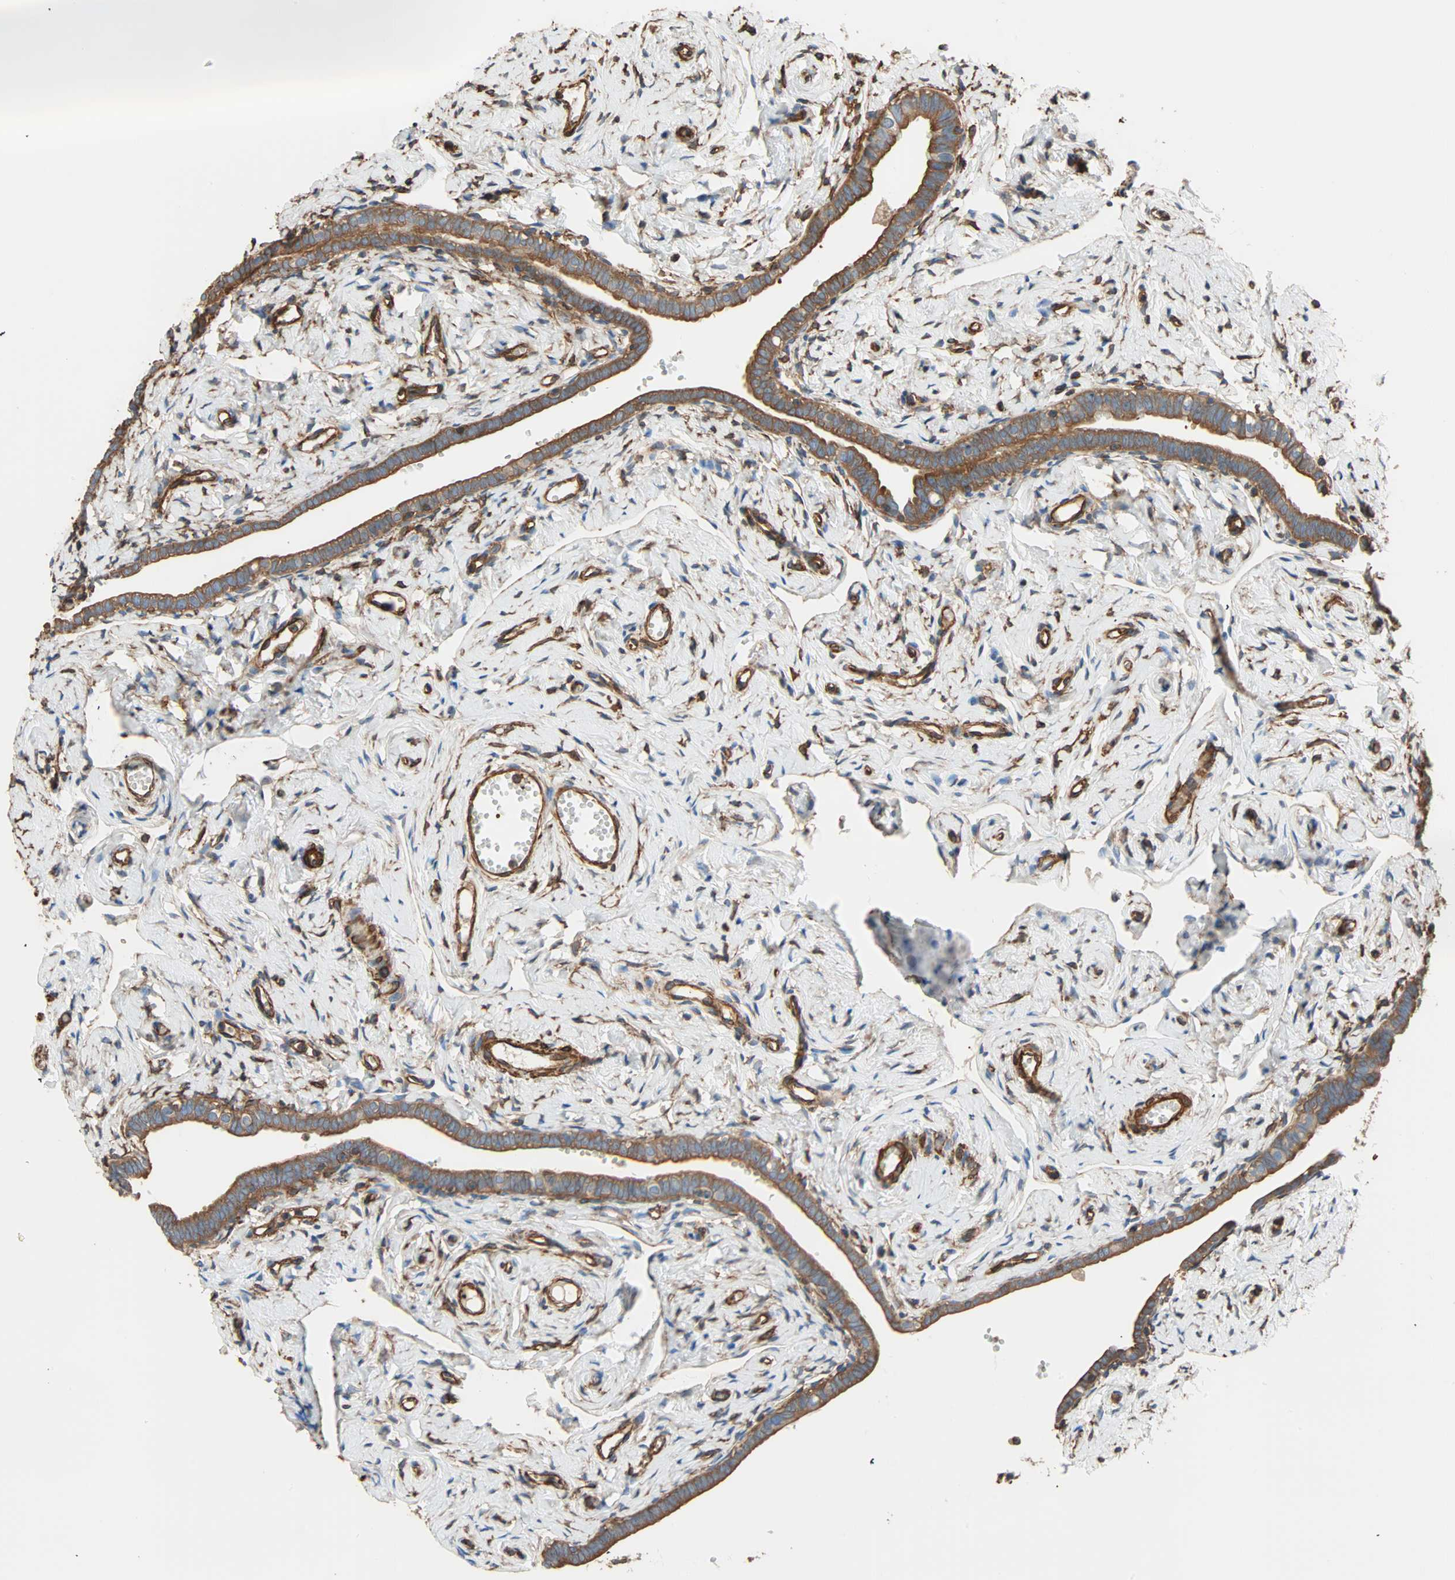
{"staining": {"intensity": "moderate", "quantity": ">75%", "location": "cytoplasmic/membranous"}, "tissue": "fallopian tube", "cell_type": "Glandular cells", "image_type": "normal", "snomed": [{"axis": "morphology", "description": "Normal tissue, NOS"}, {"axis": "topography", "description": "Fallopian tube"}], "caption": "The immunohistochemical stain labels moderate cytoplasmic/membranous expression in glandular cells of normal fallopian tube. The staining was performed using DAB (3,3'-diaminobenzidine) to visualize the protein expression in brown, while the nuclei were stained in blue with hematoxylin (Magnification: 20x).", "gene": "GALNT10", "patient": {"sex": "female", "age": 71}}